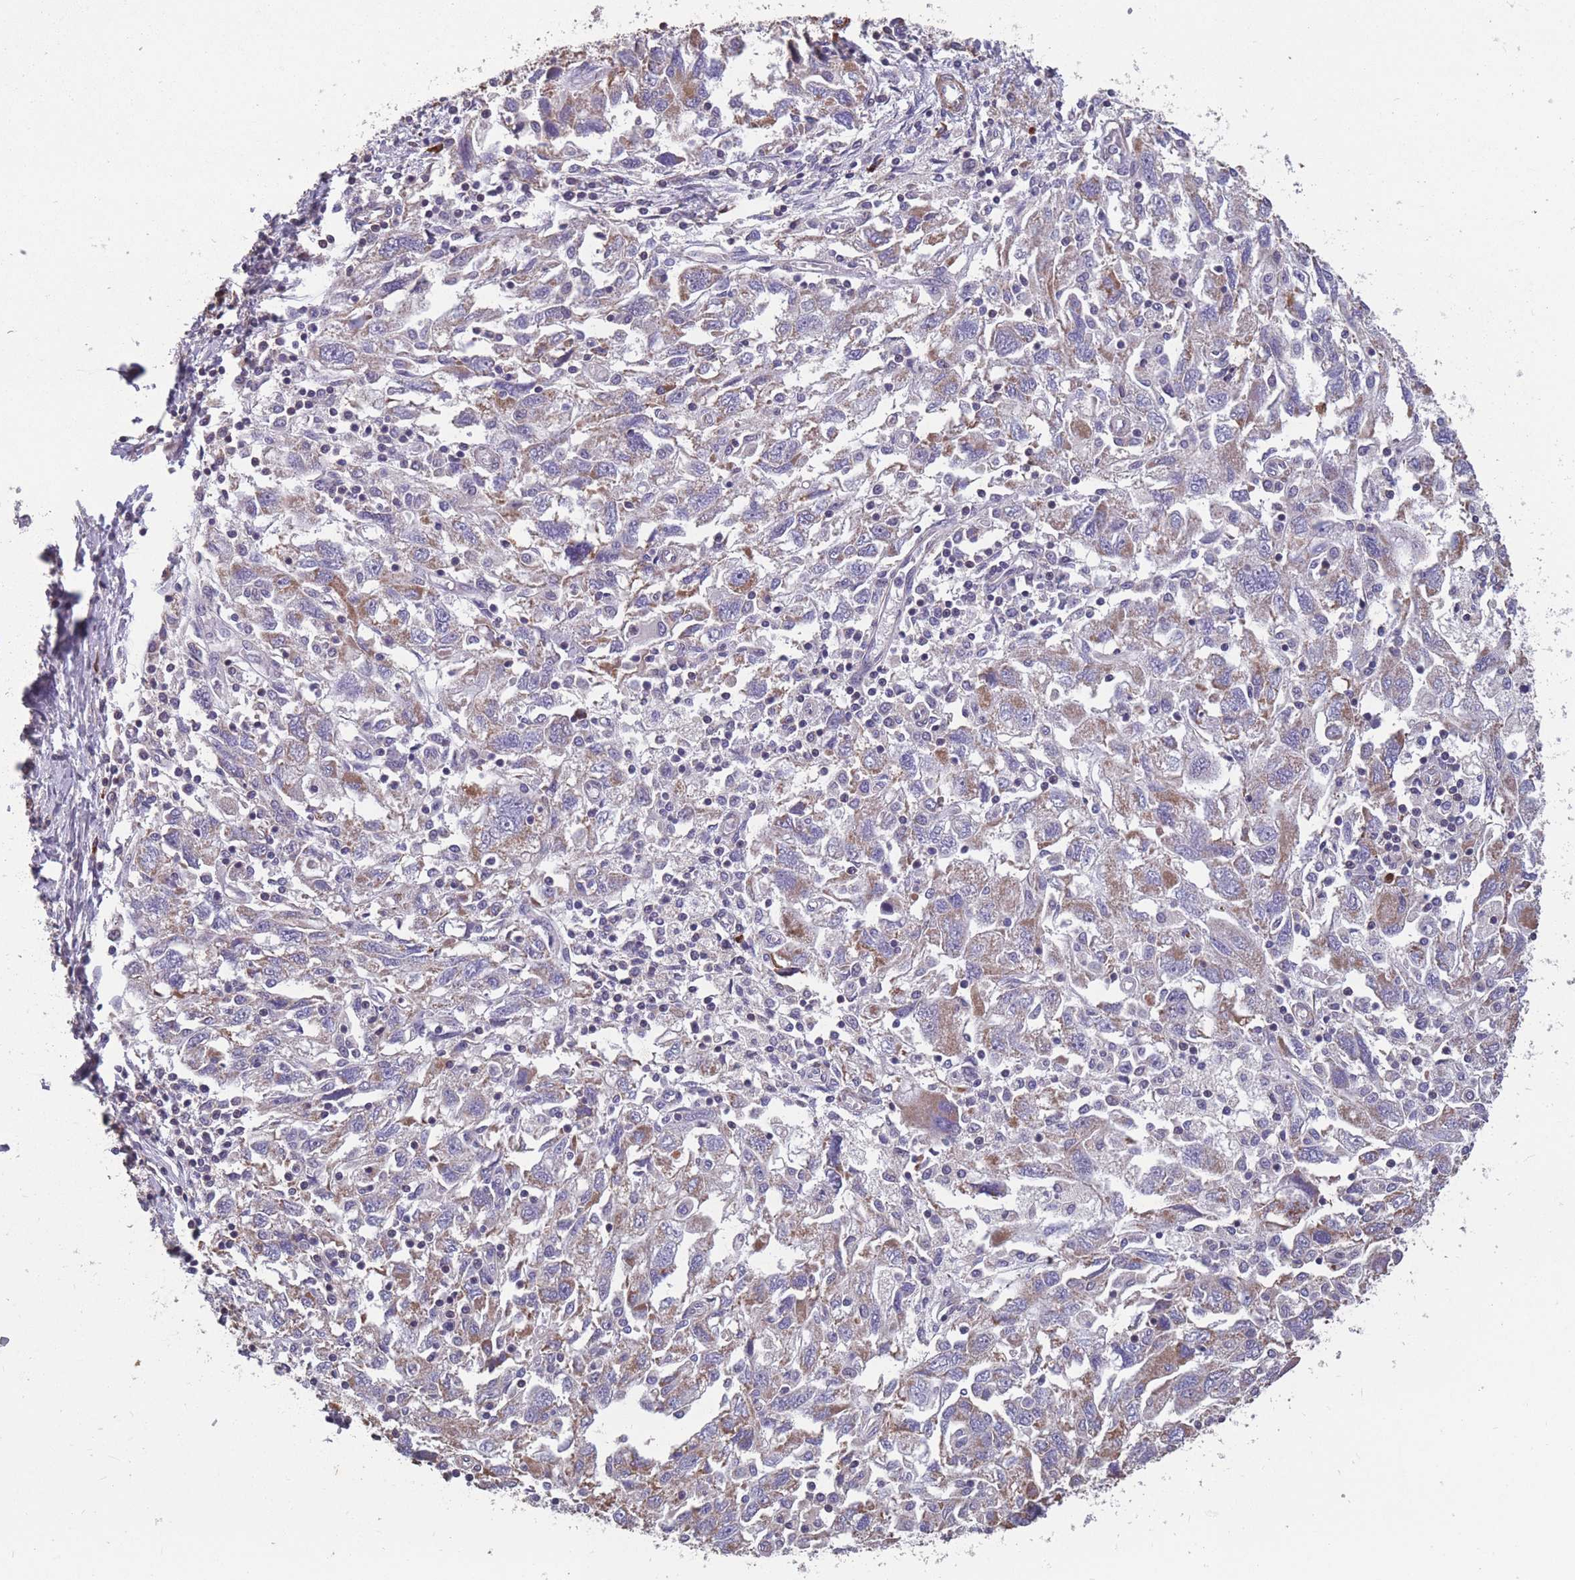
{"staining": {"intensity": "moderate", "quantity": "25%-75%", "location": "cytoplasmic/membranous"}, "tissue": "ovarian cancer", "cell_type": "Tumor cells", "image_type": "cancer", "snomed": [{"axis": "morphology", "description": "Carcinoma, NOS"}, {"axis": "morphology", "description": "Cystadenocarcinoma, serous, NOS"}, {"axis": "topography", "description": "Ovary"}], "caption": "Brown immunohistochemical staining in ovarian cancer (carcinoma) demonstrates moderate cytoplasmic/membranous positivity in about 25%-75% of tumor cells.", "gene": "TOMM40L", "patient": {"sex": "female", "age": 69}}